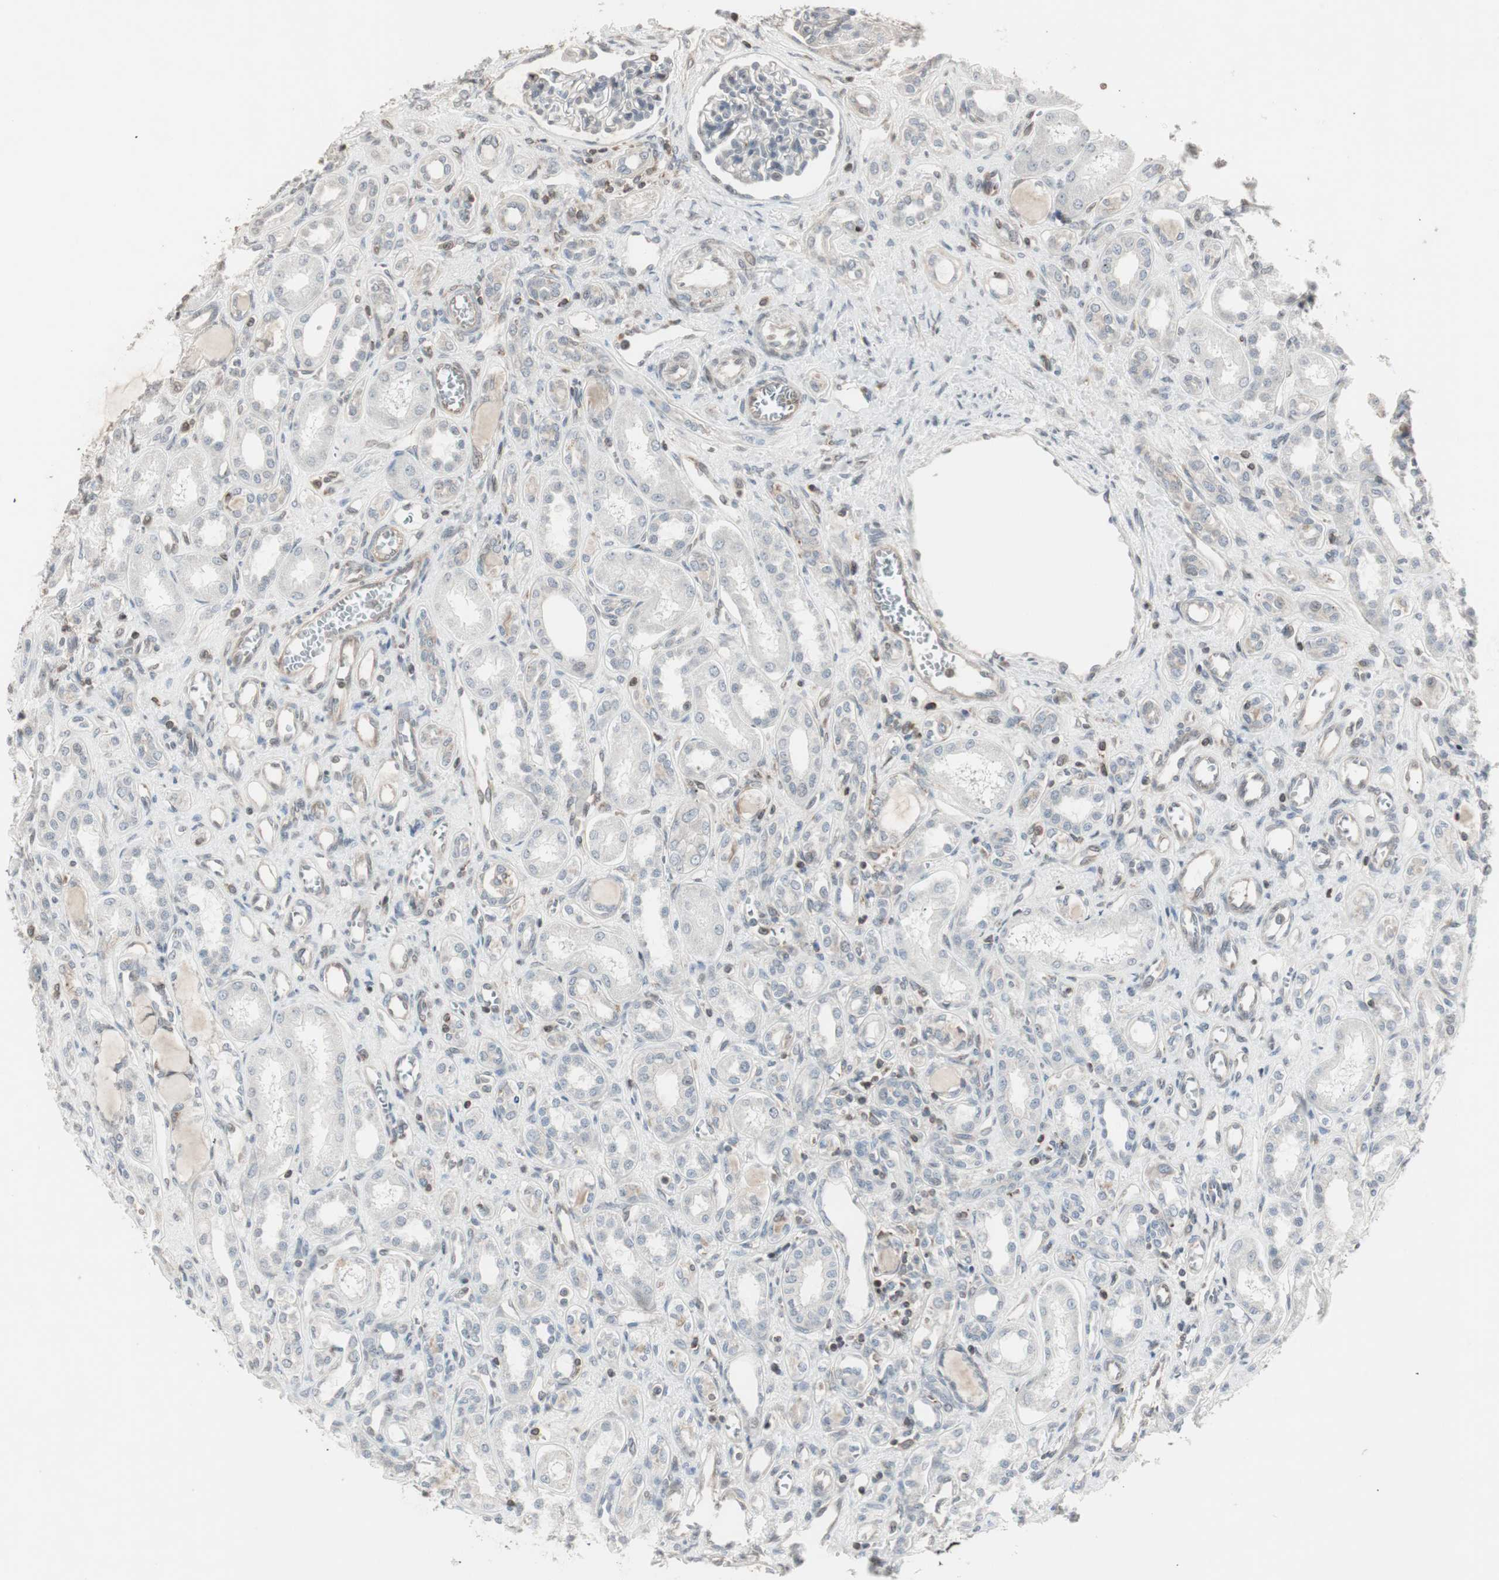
{"staining": {"intensity": "negative", "quantity": "none", "location": "none"}, "tissue": "kidney", "cell_type": "Cells in glomeruli", "image_type": "normal", "snomed": [{"axis": "morphology", "description": "Normal tissue, NOS"}, {"axis": "topography", "description": "Kidney"}], "caption": "This is an IHC image of unremarkable human kidney. There is no staining in cells in glomeruli.", "gene": "ARHGEF1", "patient": {"sex": "male", "age": 7}}